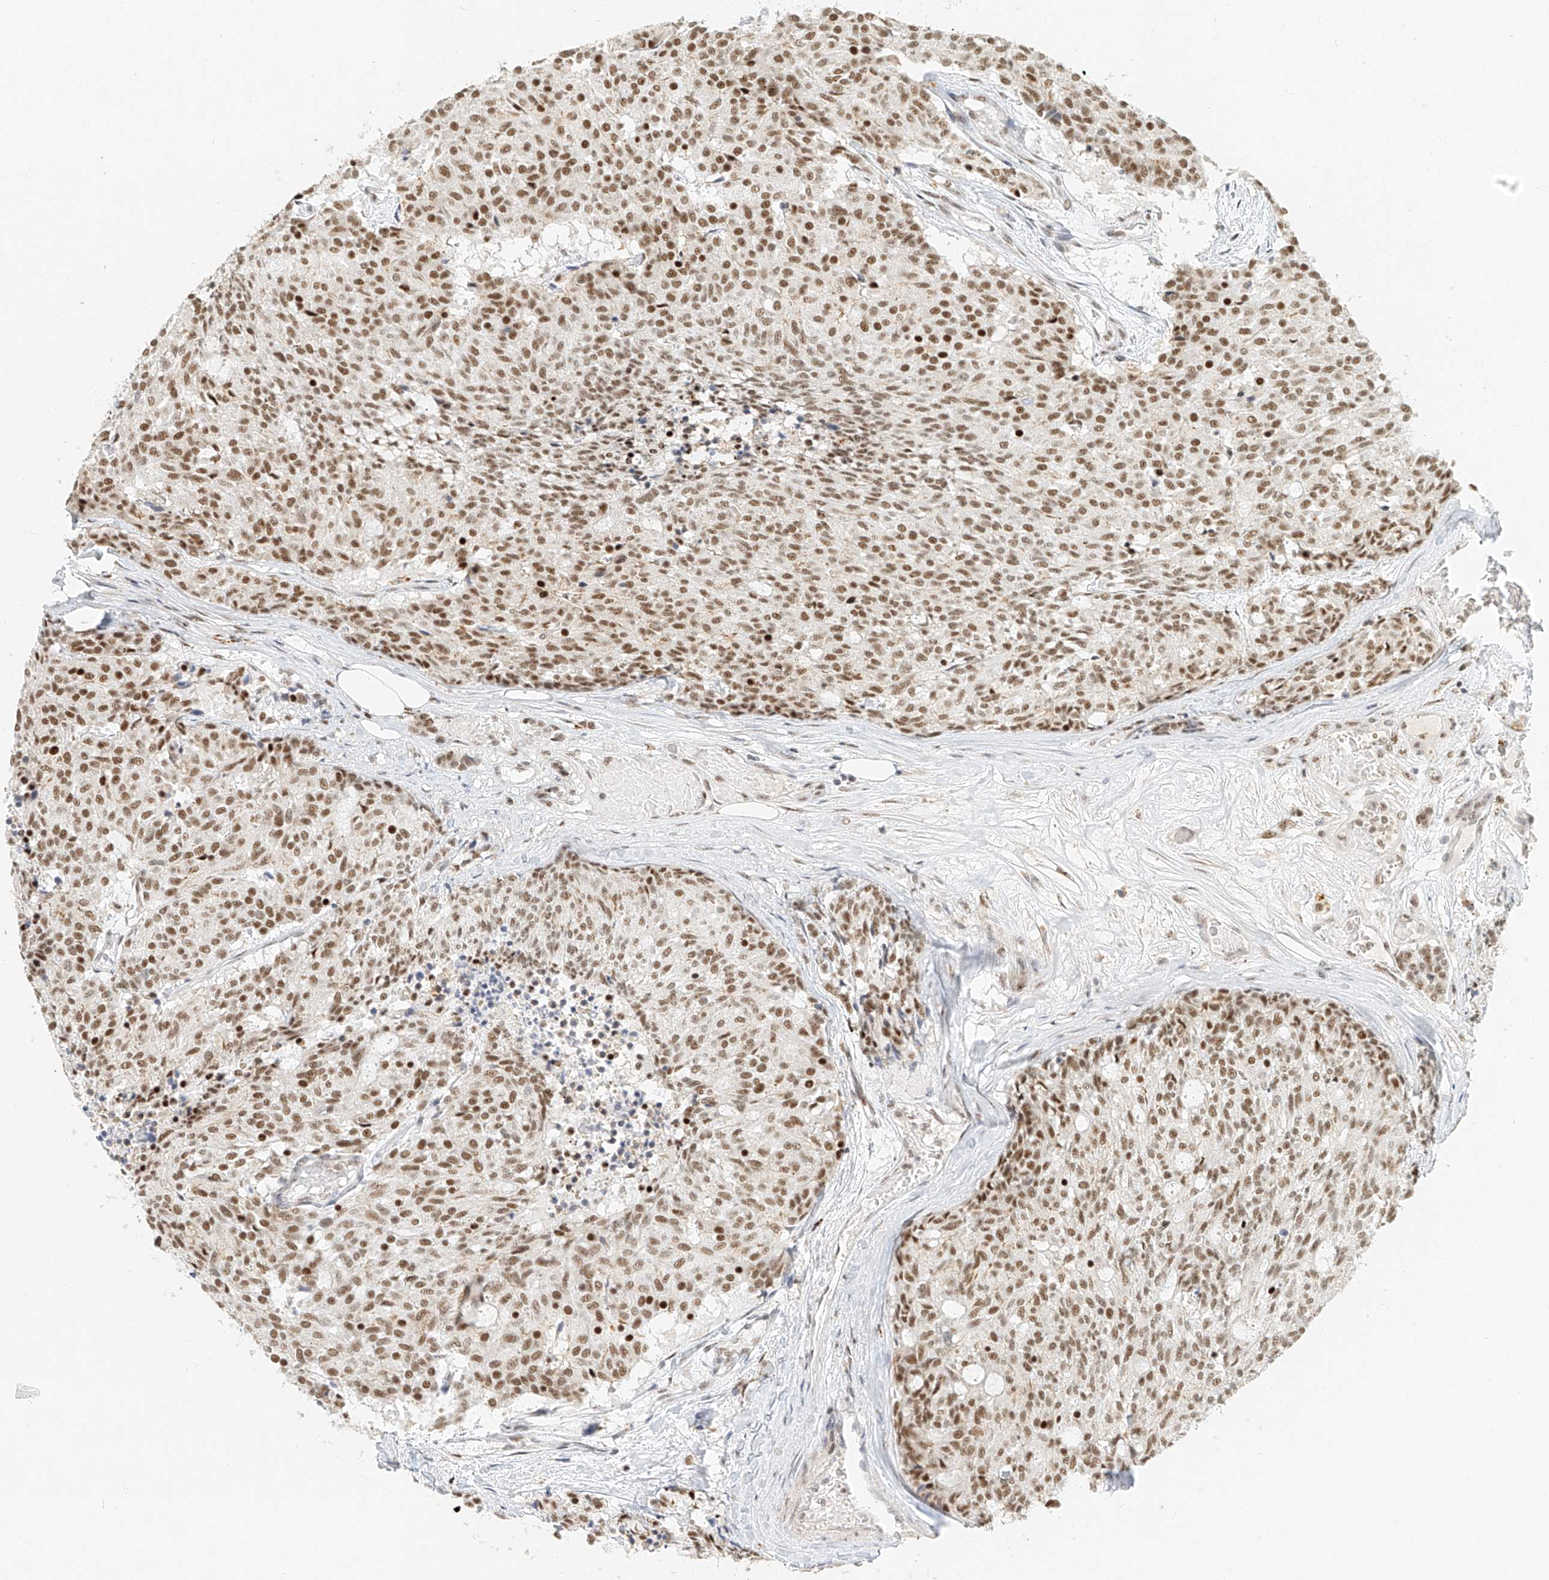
{"staining": {"intensity": "strong", "quantity": "25%-75%", "location": "nuclear"}, "tissue": "carcinoid", "cell_type": "Tumor cells", "image_type": "cancer", "snomed": [{"axis": "morphology", "description": "Carcinoid, malignant, NOS"}, {"axis": "topography", "description": "Pancreas"}], "caption": "Immunohistochemistry histopathology image of carcinoid (malignant) stained for a protein (brown), which exhibits high levels of strong nuclear positivity in about 25%-75% of tumor cells.", "gene": "CXorf58", "patient": {"sex": "female", "age": 54}}